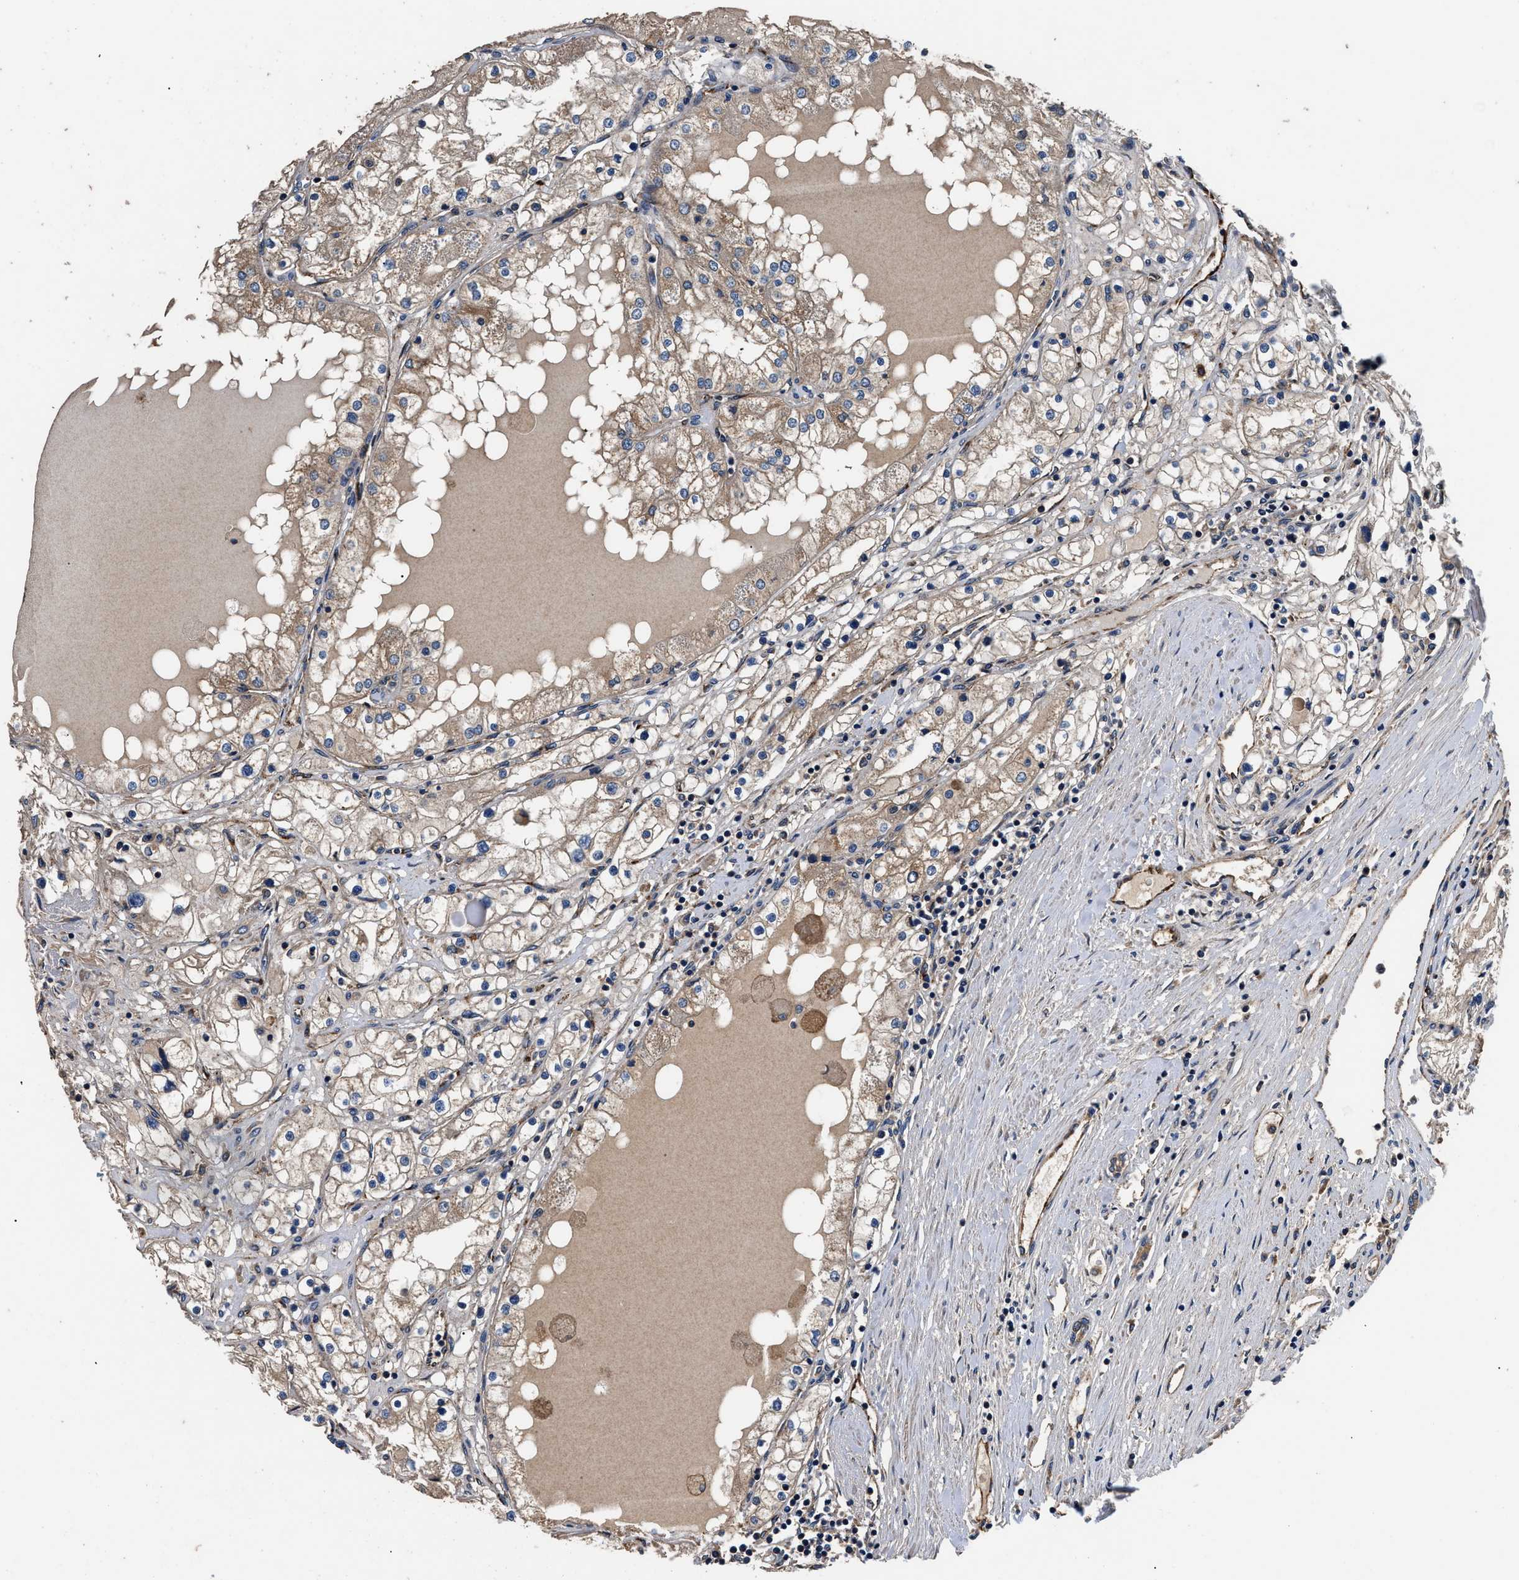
{"staining": {"intensity": "weak", "quantity": "25%-75%", "location": "cytoplasmic/membranous"}, "tissue": "renal cancer", "cell_type": "Tumor cells", "image_type": "cancer", "snomed": [{"axis": "morphology", "description": "Adenocarcinoma, NOS"}, {"axis": "topography", "description": "Kidney"}], "caption": "Tumor cells demonstrate low levels of weak cytoplasmic/membranous expression in approximately 25%-75% of cells in human renal cancer (adenocarcinoma).", "gene": "DHRS7B", "patient": {"sex": "male", "age": 68}}